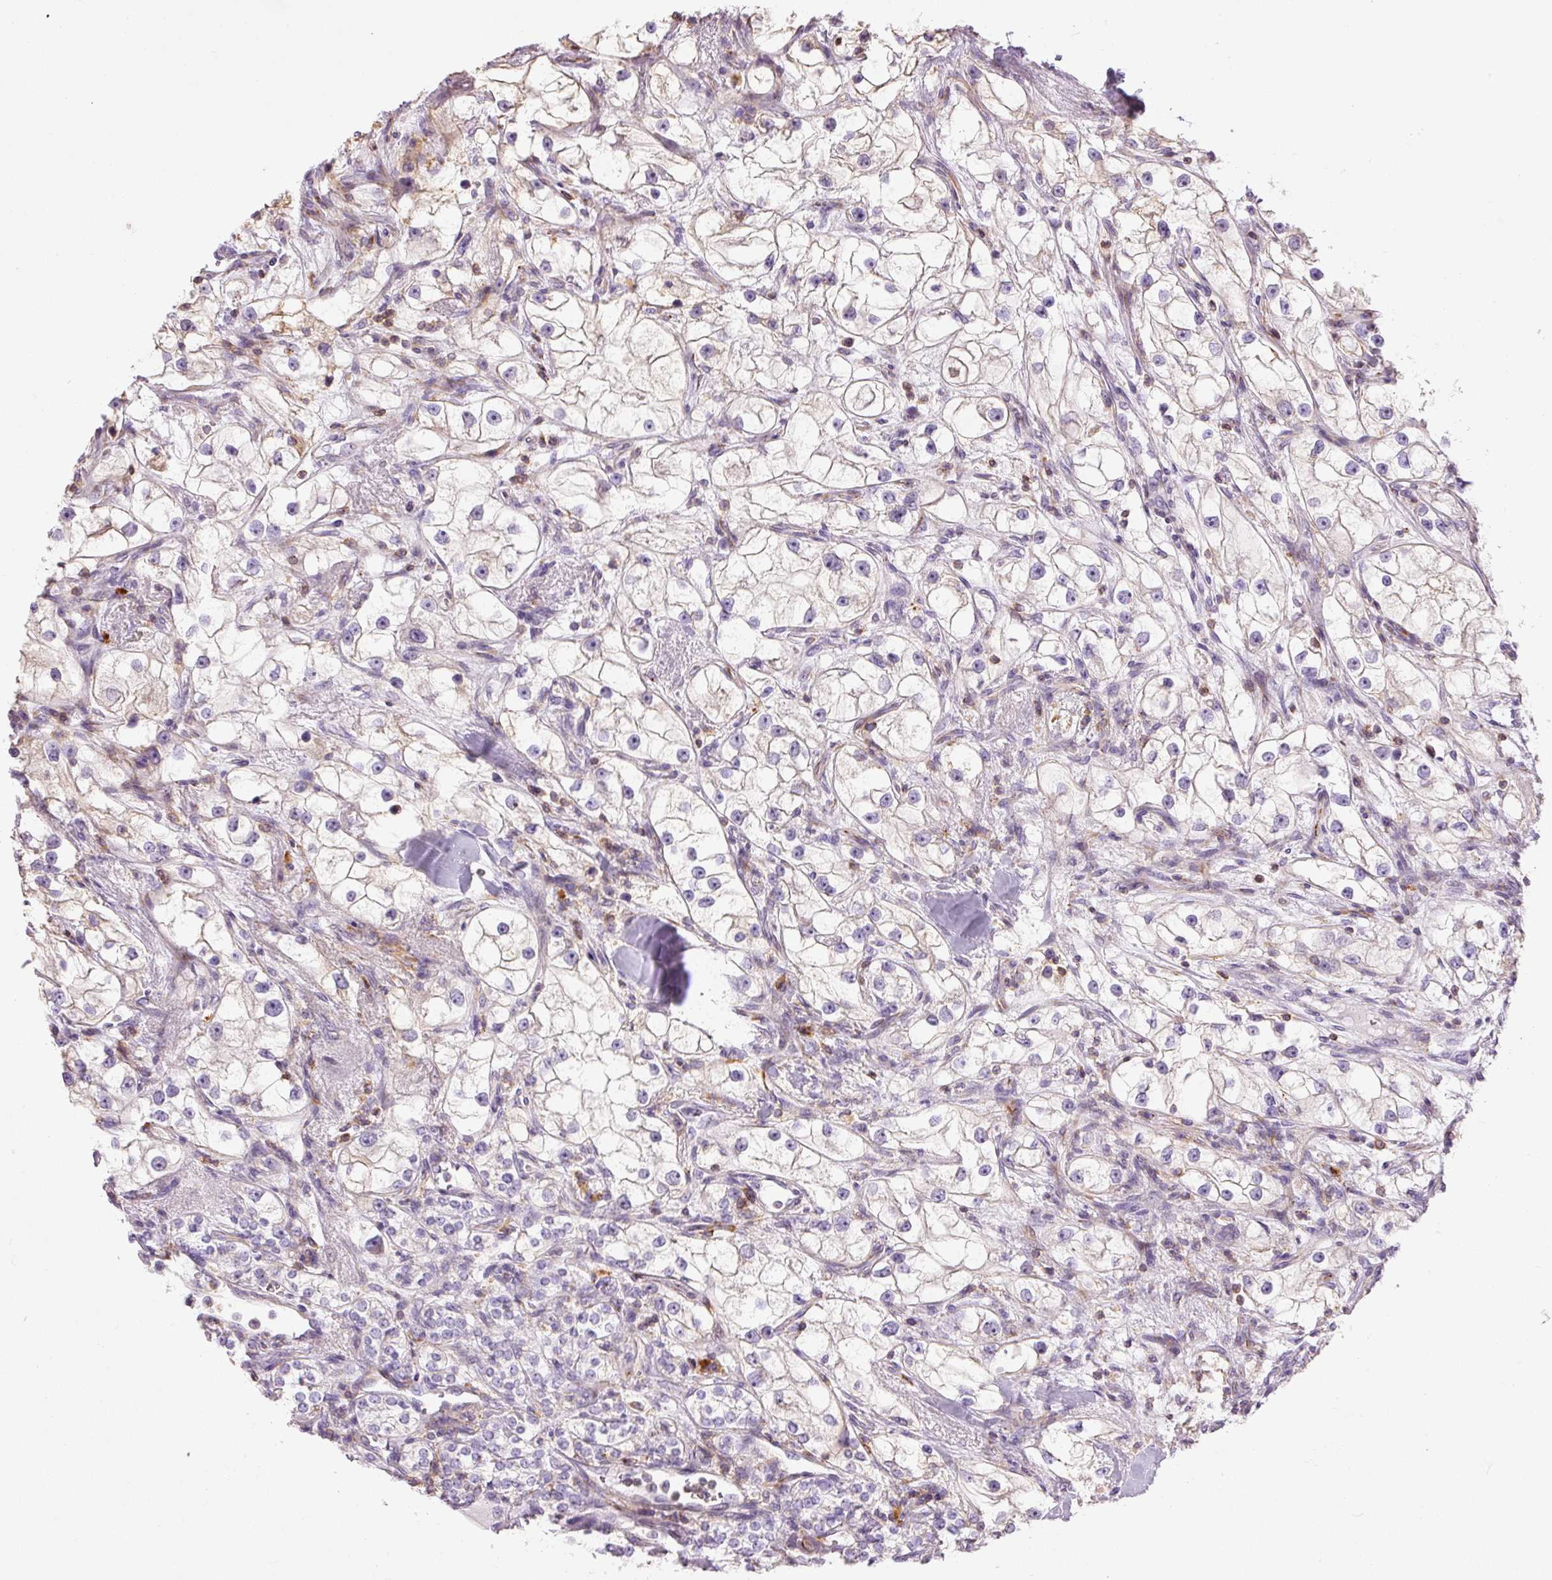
{"staining": {"intensity": "negative", "quantity": "none", "location": "none"}, "tissue": "renal cancer", "cell_type": "Tumor cells", "image_type": "cancer", "snomed": [{"axis": "morphology", "description": "Adenocarcinoma, NOS"}, {"axis": "topography", "description": "Kidney"}], "caption": "Protein analysis of renal cancer (adenocarcinoma) demonstrates no significant staining in tumor cells. Nuclei are stained in blue.", "gene": "DOK6", "patient": {"sex": "male", "age": 77}}